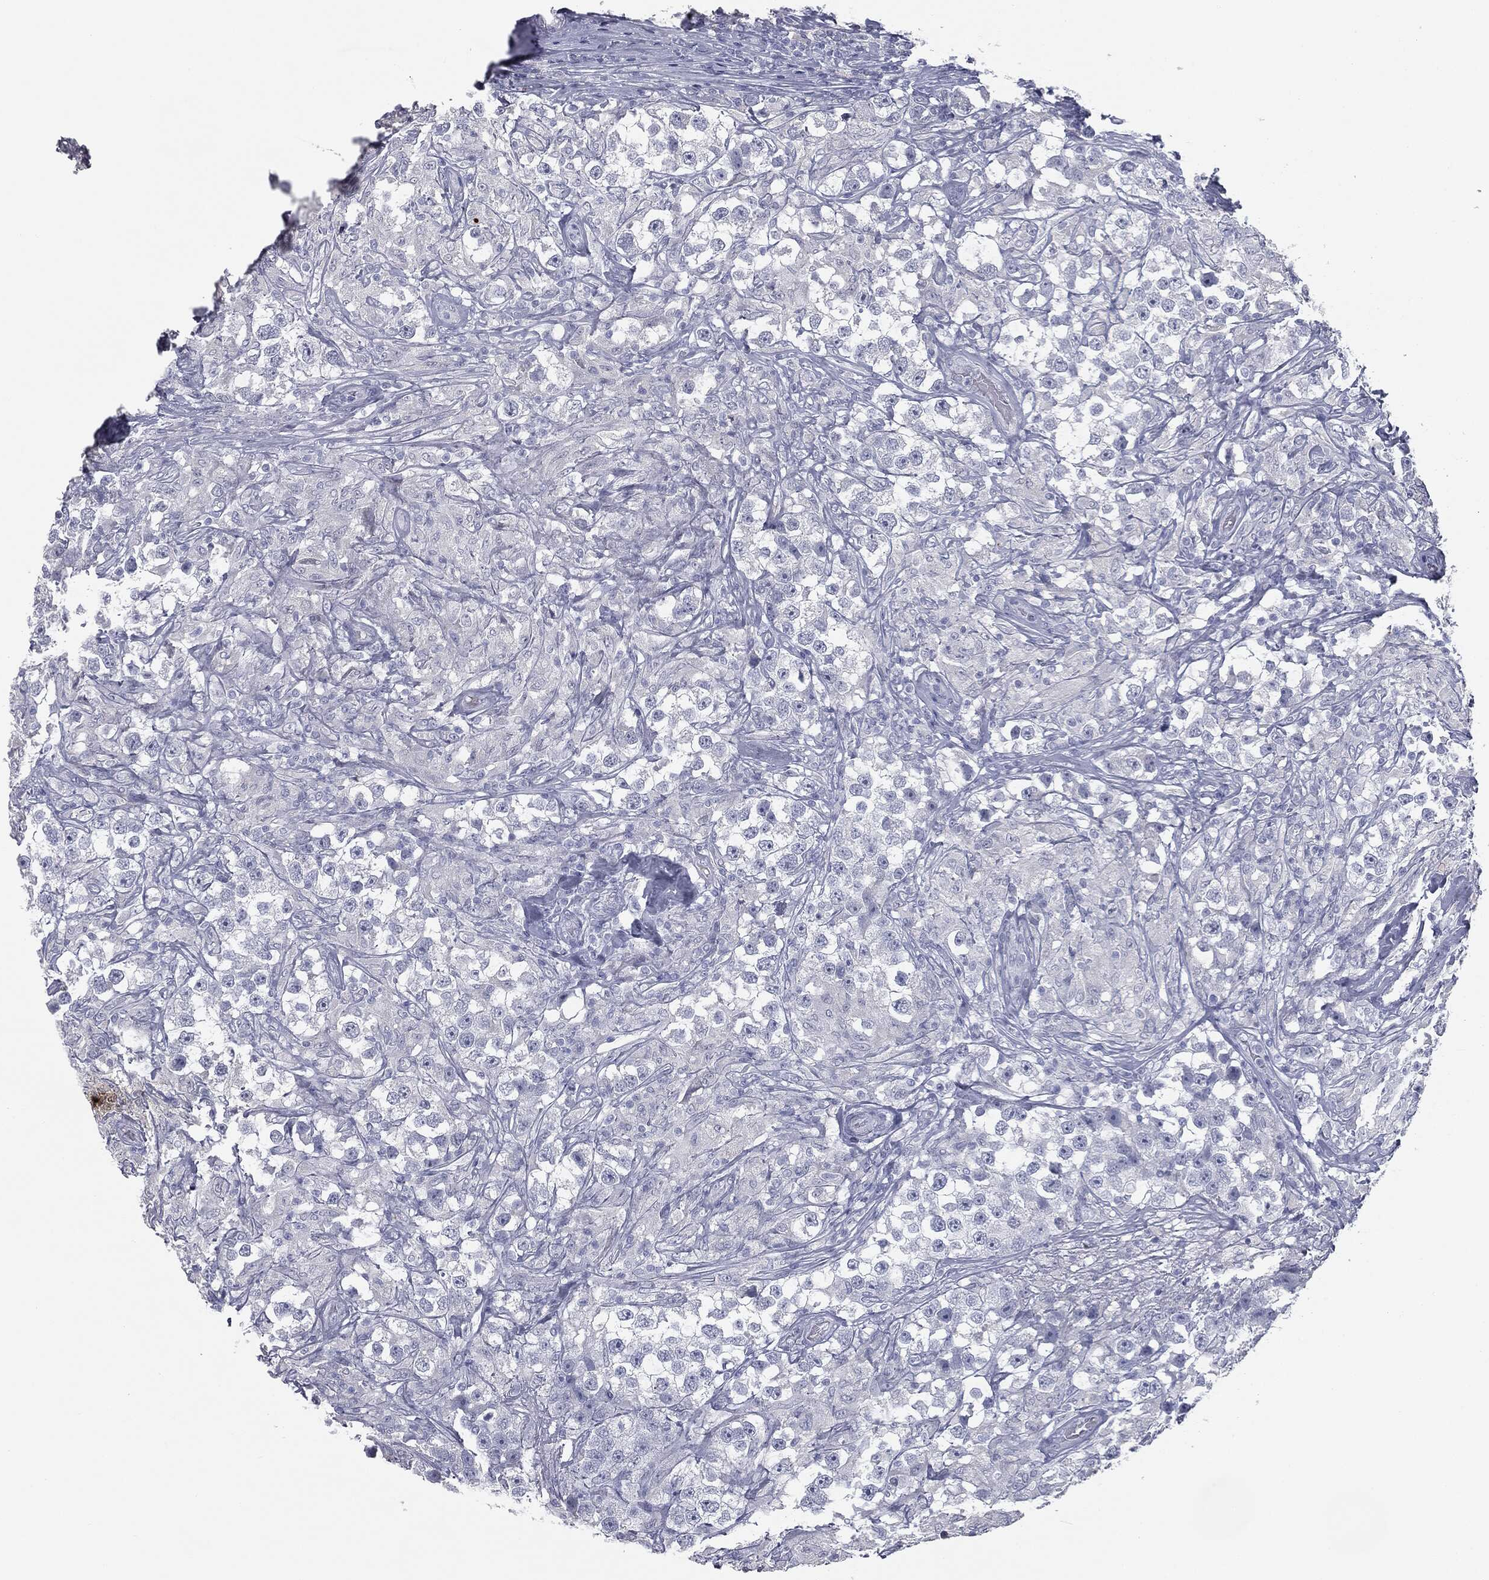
{"staining": {"intensity": "negative", "quantity": "none", "location": "none"}, "tissue": "testis cancer", "cell_type": "Tumor cells", "image_type": "cancer", "snomed": [{"axis": "morphology", "description": "Seminoma, NOS"}, {"axis": "topography", "description": "Testis"}], "caption": "Immunohistochemical staining of human testis cancer (seminoma) shows no significant expression in tumor cells.", "gene": "MUC5AC", "patient": {"sex": "male", "age": 46}}